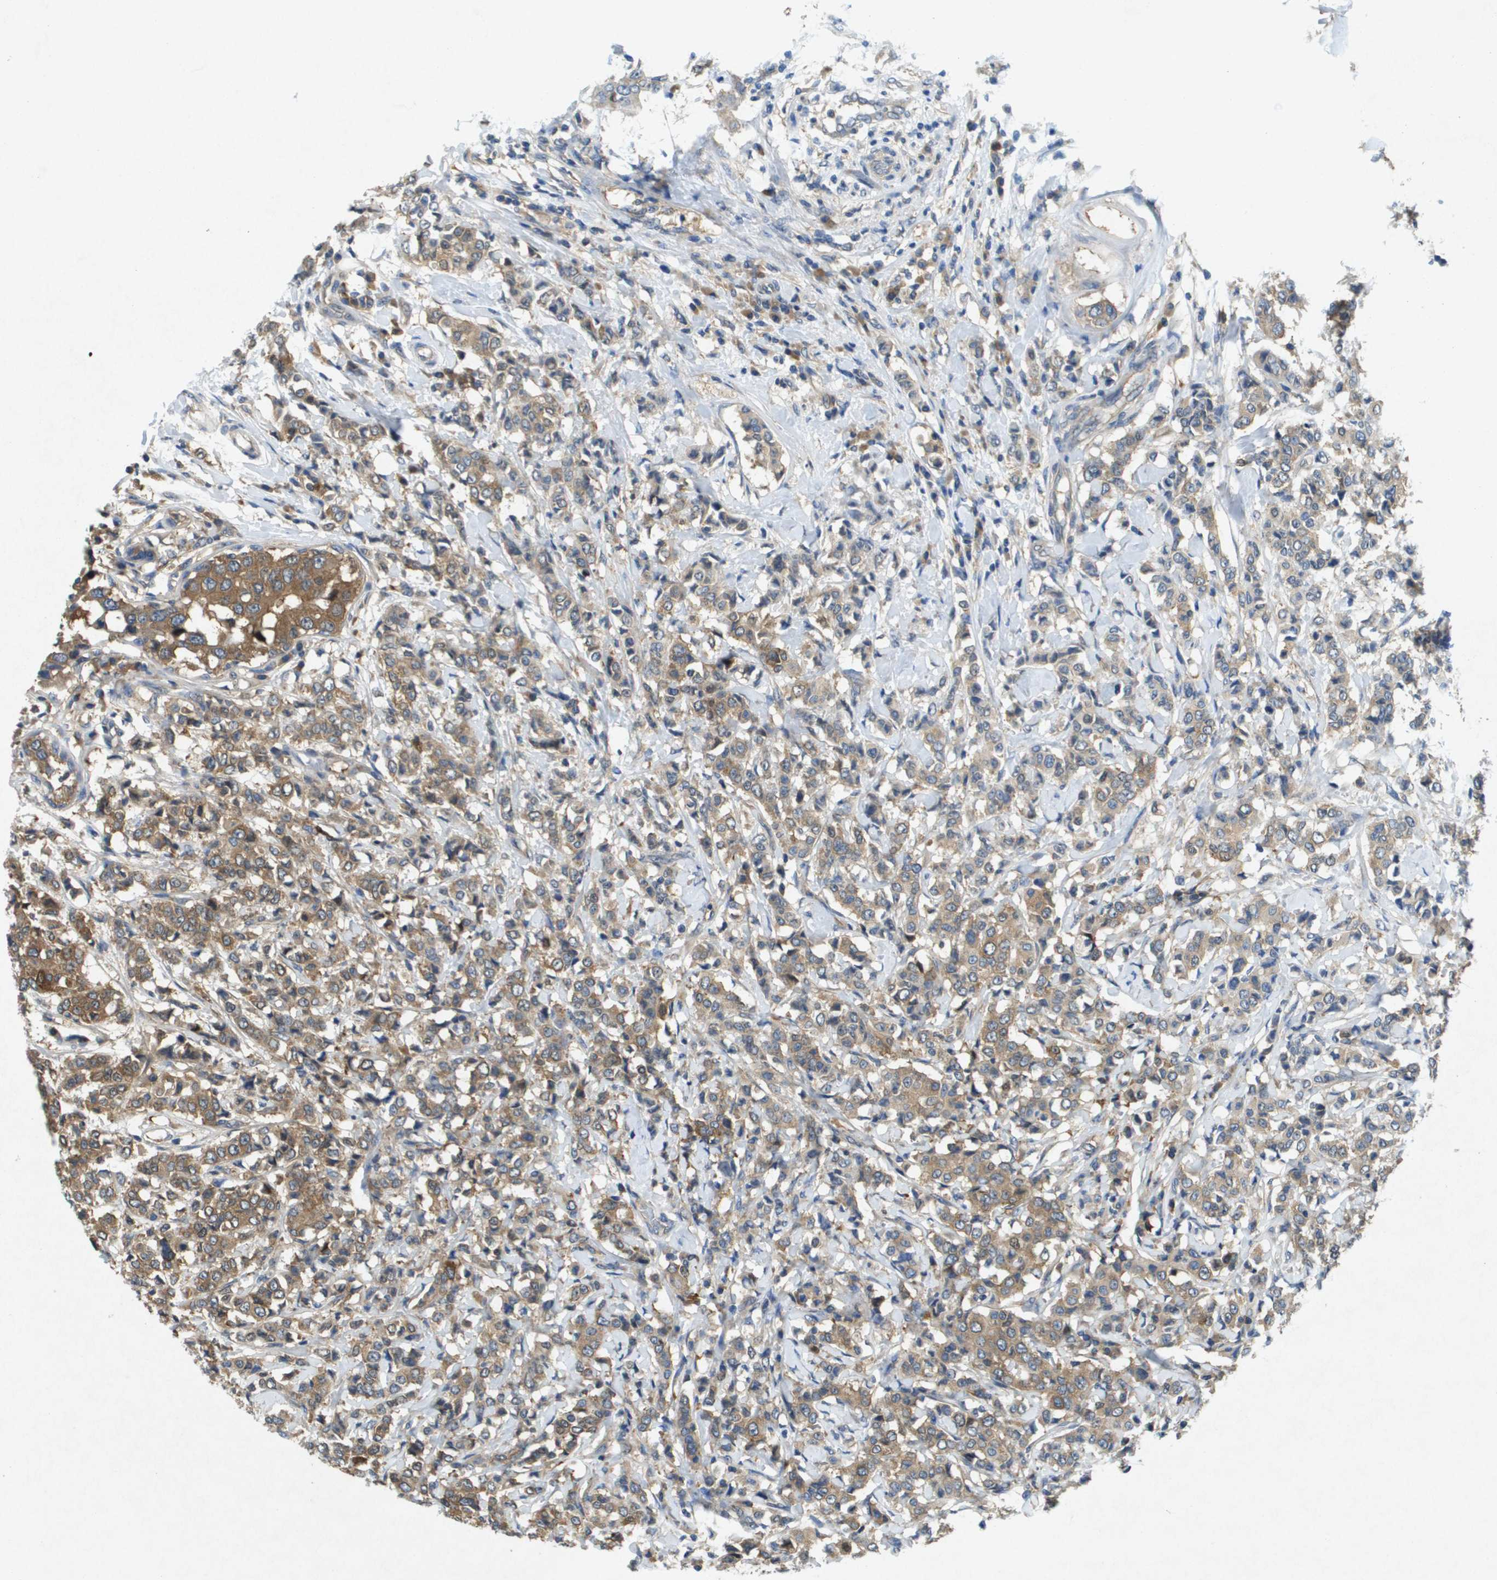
{"staining": {"intensity": "moderate", "quantity": ">75%", "location": "cytoplasmic/membranous"}, "tissue": "breast cancer", "cell_type": "Tumor cells", "image_type": "cancer", "snomed": [{"axis": "morphology", "description": "Duct carcinoma"}, {"axis": "topography", "description": "Breast"}], "caption": "Intraductal carcinoma (breast) stained with IHC demonstrates moderate cytoplasmic/membranous positivity in about >75% of tumor cells.", "gene": "PTPRT", "patient": {"sex": "female", "age": 27}}